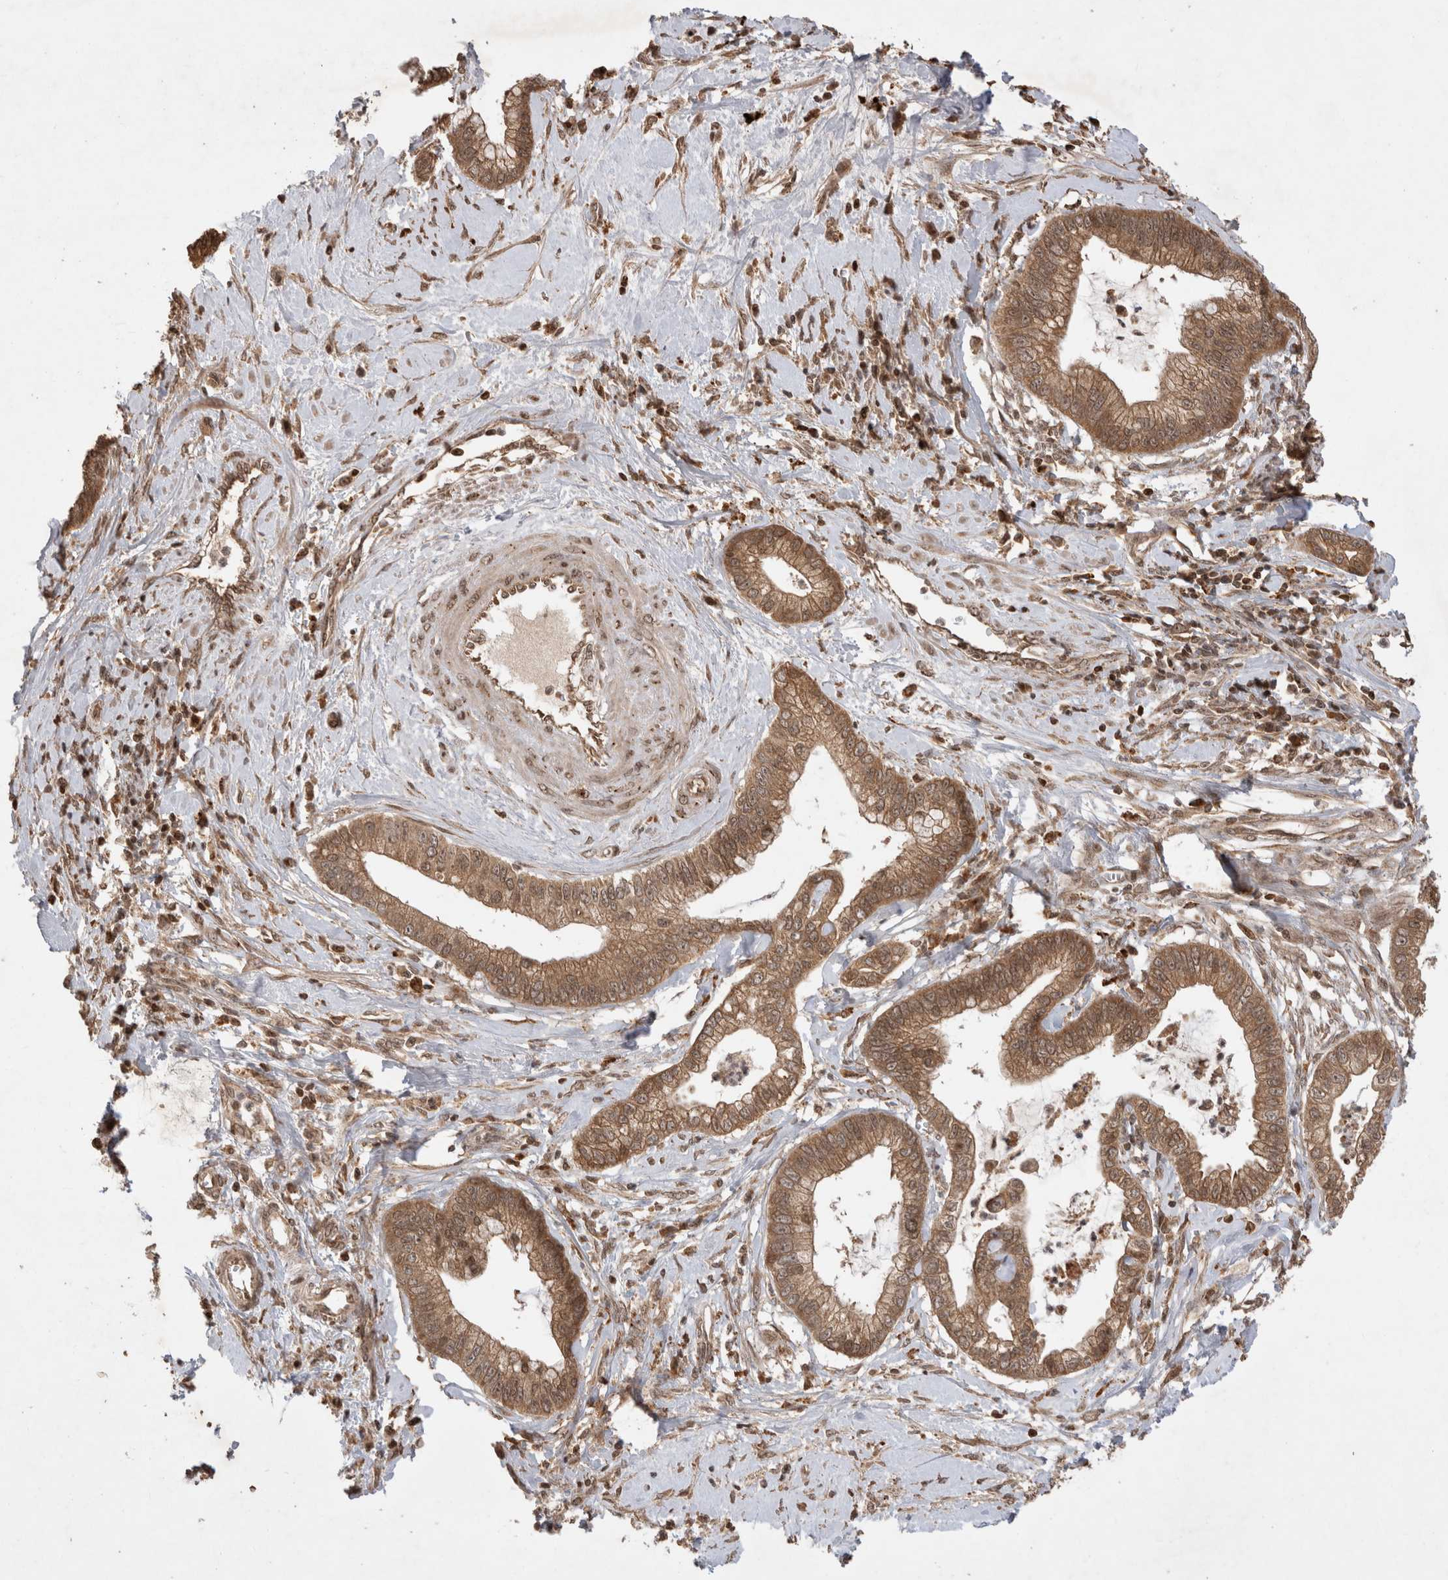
{"staining": {"intensity": "moderate", "quantity": ">75%", "location": "cytoplasmic/membranous"}, "tissue": "cervical cancer", "cell_type": "Tumor cells", "image_type": "cancer", "snomed": [{"axis": "morphology", "description": "Adenocarcinoma, NOS"}, {"axis": "topography", "description": "Cervix"}], "caption": "IHC (DAB) staining of adenocarcinoma (cervical) displays moderate cytoplasmic/membranous protein expression in about >75% of tumor cells. (DAB (3,3'-diaminobenzidine) IHC, brown staining for protein, blue staining for nuclei).", "gene": "FAM221A", "patient": {"sex": "female", "age": 44}}